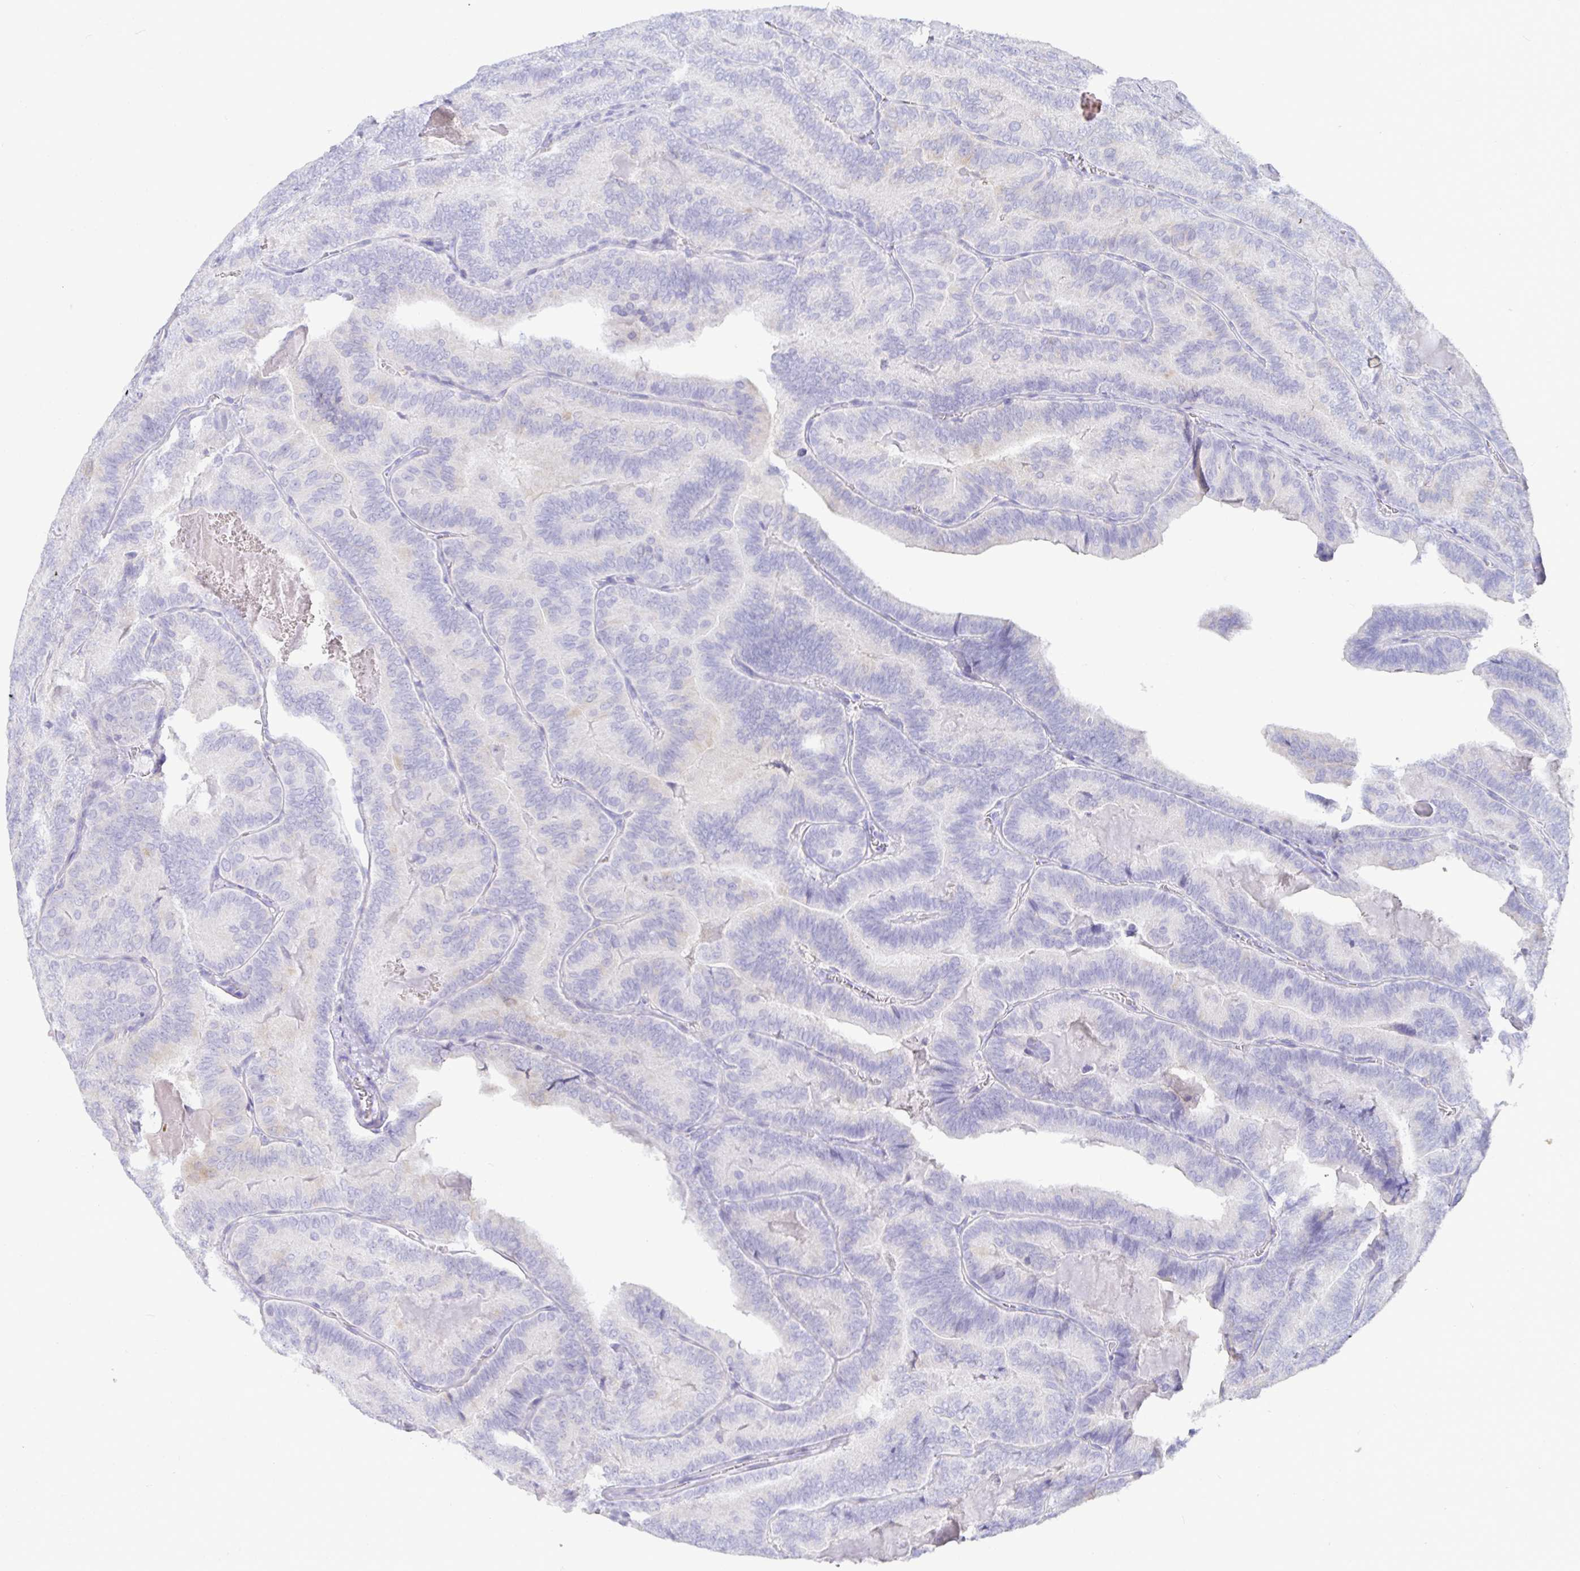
{"staining": {"intensity": "negative", "quantity": "none", "location": "none"}, "tissue": "thyroid cancer", "cell_type": "Tumor cells", "image_type": "cancer", "snomed": [{"axis": "morphology", "description": "Papillary adenocarcinoma, NOS"}, {"axis": "topography", "description": "Thyroid gland"}], "caption": "Thyroid cancer stained for a protein using immunohistochemistry (IHC) shows no expression tumor cells.", "gene": "TMEM241", "patient": {"sex": "female", "age": 75}}